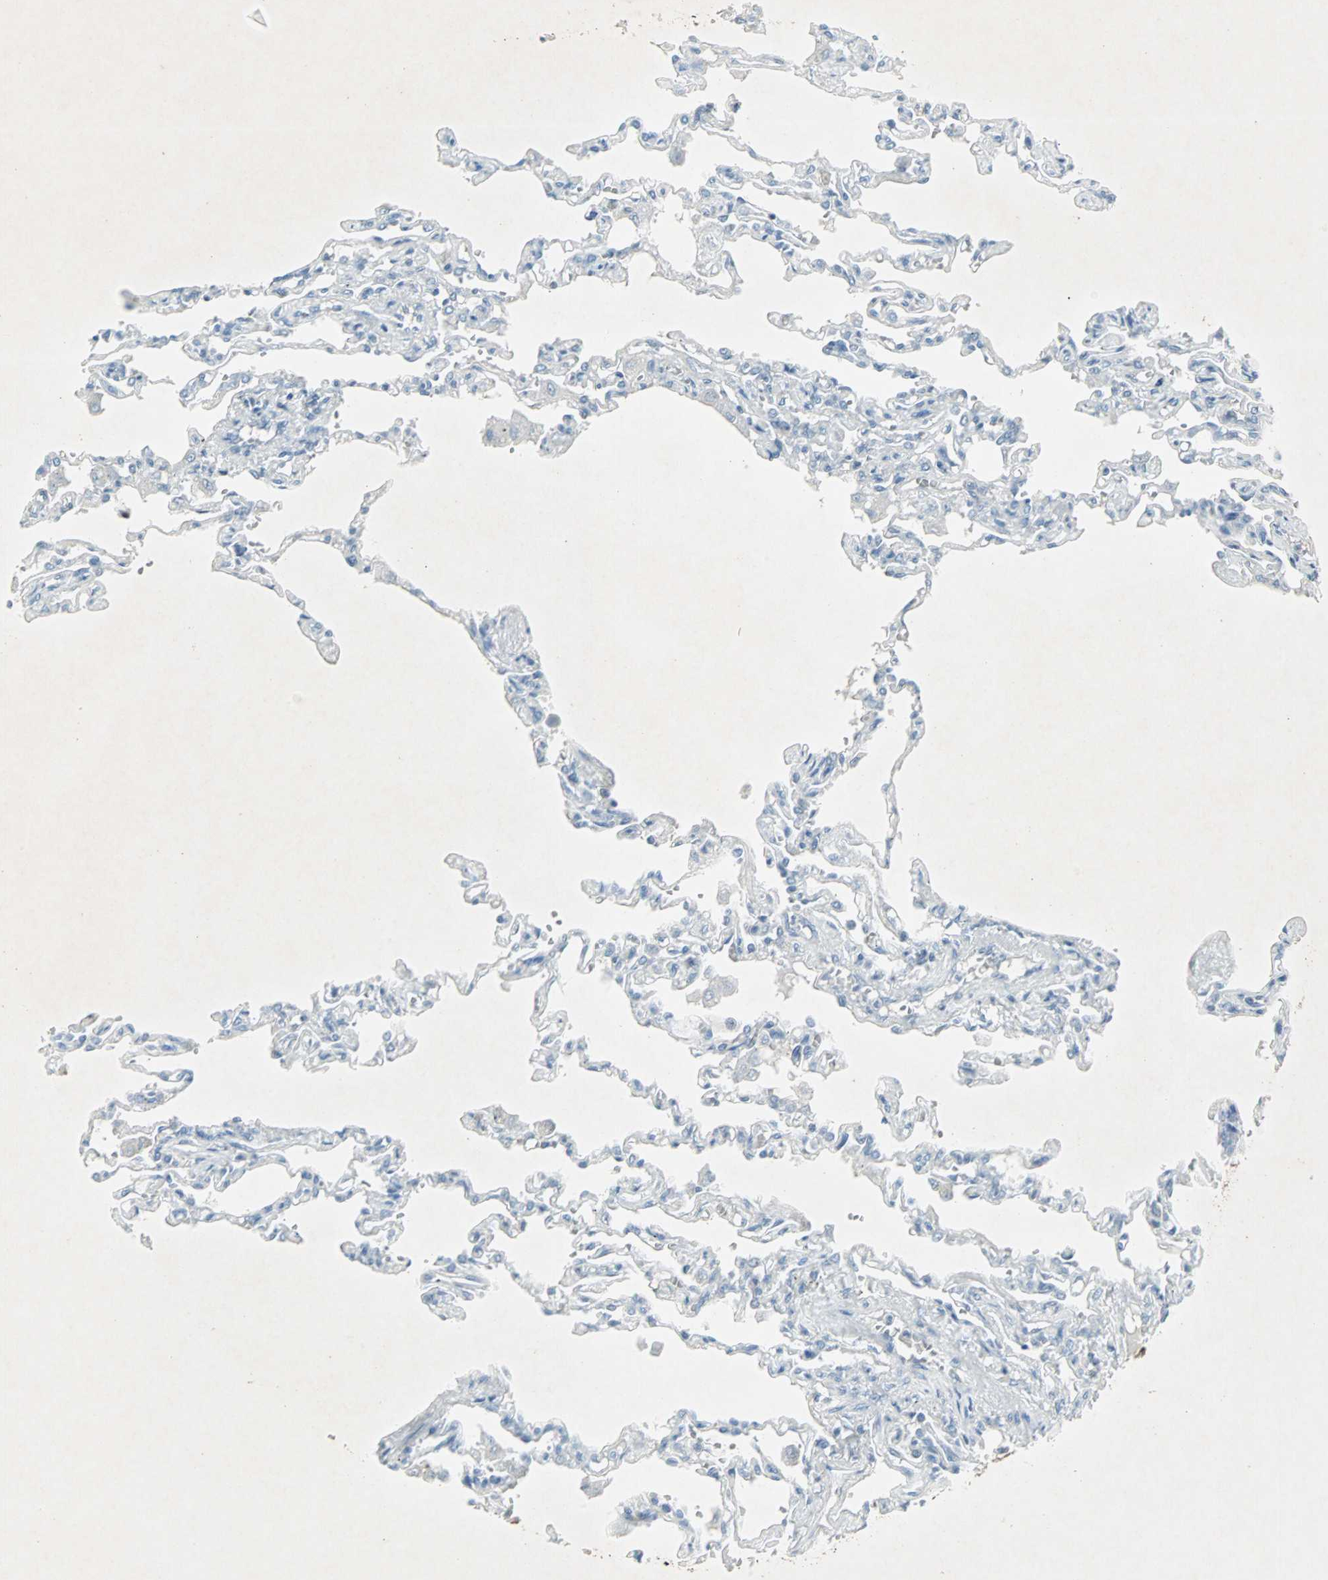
{"staining": {"intensity": "negative", "quantity": "none", "location": "none"}, "tissue": "lung", "cell_type": "Alveolar cells", "image_type": "normal", "snomed": [{"axis": "morphology", "description": "Normal tissue, NOS"}, {"axis": "topography", "description": "Lung"}], "caption": "The immunohistochemistry (IHC) histopathology image has no significant positivity in alveolar cells of lung.", "gene": "LANCL3", "patient": {"sex": "male", "age": 21}}